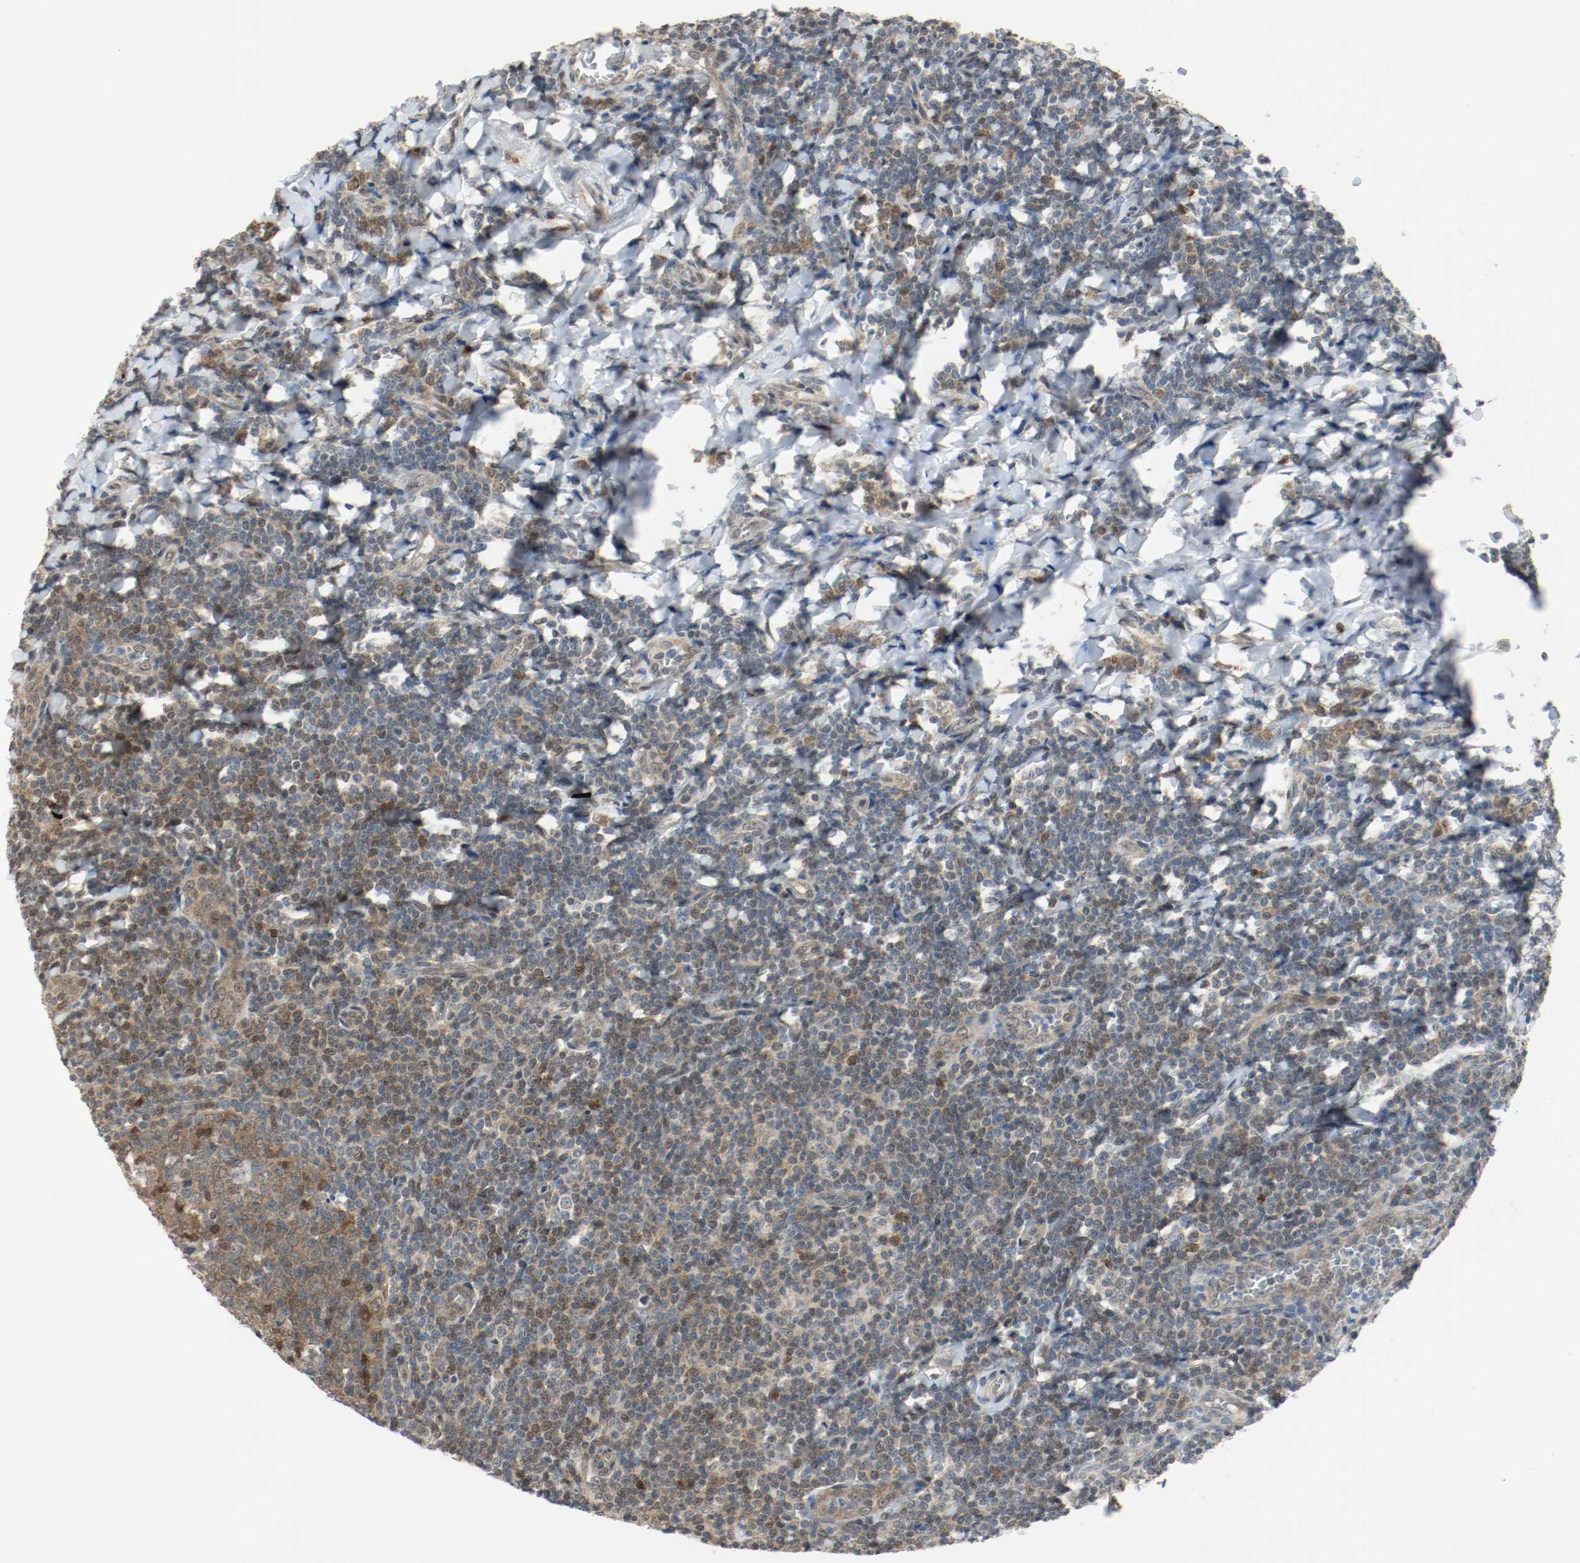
{"staining": {"intensity": "moderate", "quantity": ">75%", "location": "cytoplasmic/membranous,nuclear"}, "tissue": "tonsil", "cell_type": "Germinal center cells", "image_type": "normal", "snomed": [{"axis": "morphology", "description": "Normal tissue, NOS"}, {"axis": "topography", "description": "Tonsil"}], "caption": "A high-resolution image shows immunohistochemistry staining of benign tonsil, which exhibits moderate cytoplasmic/membranous,nuclear staining in approximately >75% of germinal center cells. (DAB (3,3'-diaminobenzidine) IHC, brown staining for protein, blue staining for nuclei).", "gene": "PPME1", "patient": {"sex": "male", "age": 31}}